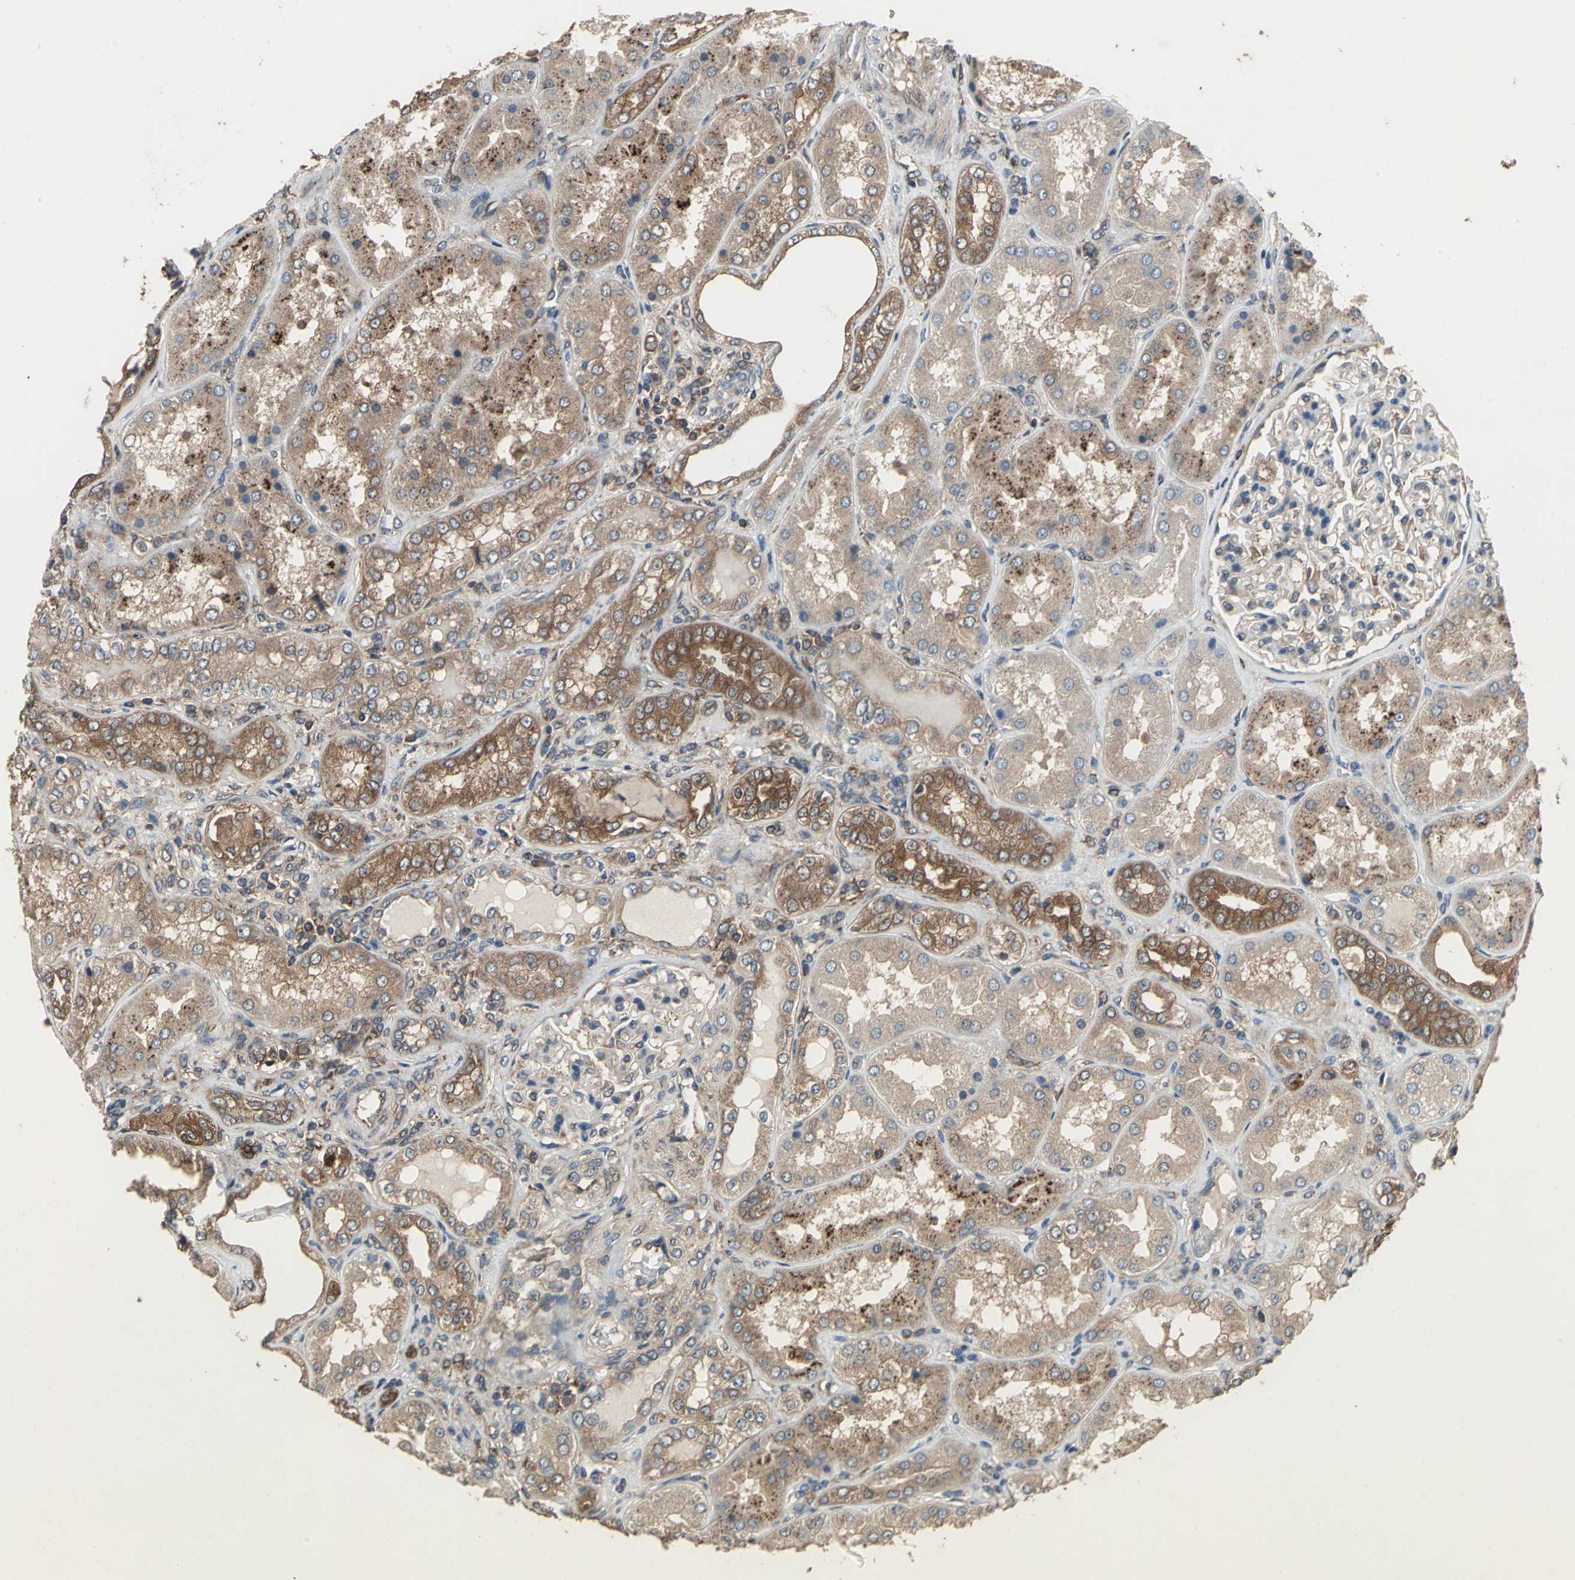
{"staining": {"intensity": "moderate", "quantity": "25%-75%", "location": "cytoplasmic/membranous"}, "tissue": "kidney", "cell_type": "Cells in glomeruli", "image_type": "normal", "snomed": [{"axis": "morphology", "description": "Normal tissue, NOS"}, {"axis": "topography", "description": "Kidney"}], "caption": "Cells in glomeruli show medium levels of moderate cytoplasmic/membranous expression in approximately 25%-75% of cells in normal kidney. The staining was performed using DAB, with brown indicating positive protein expression. Nuclei are stained blue with hematoxylin.", "gene": "CAPN1", "patient": {"sex": "female", "age": 56}}